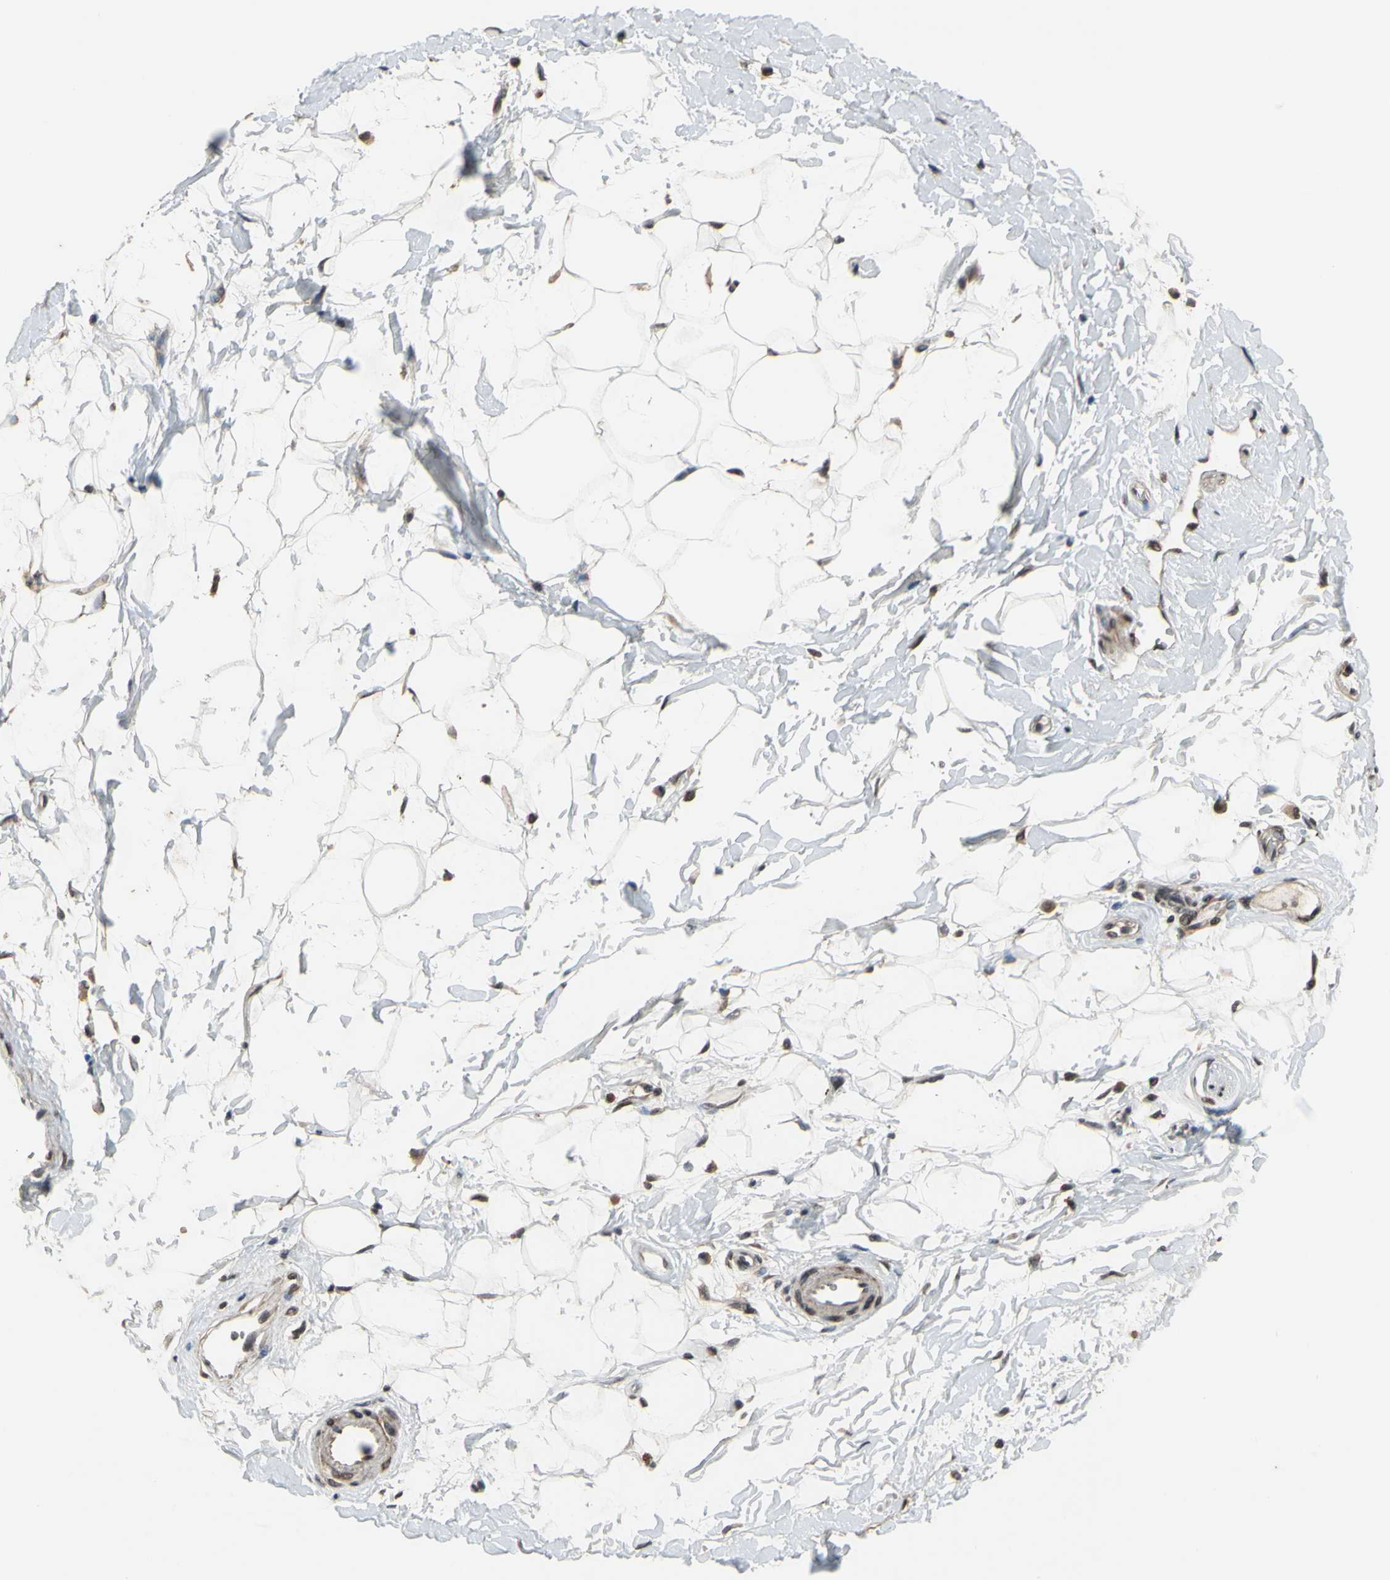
{"staining": {"intensity": "weak", "quantity": ">75%", "location": "cytoplasmic/membranous,nuclear"}, "tissue": "adipose tissue", "cell_type": "Adipocytes", "image_type": "normal", "snomed": [{"axis": "morphology", "description": "Normal tissue, NOS"}, {"axis": "topography", "description": "Soft tissue"}], "caption": "Immunohistochemical staining of unremarkable human adipose tissue demonstrates low levels of weak cytoplasmic/membranous,nuclear expression in approximately >75% of adipocytes. The staining is performed using DAB (3,3'-diaminobenzidine) brown chromogen to label protein expression. The nuclei are counter-stained blue using hematoxylin.", "gene": "ZNF174", "patient": {"sex": "male", "age": 72}}